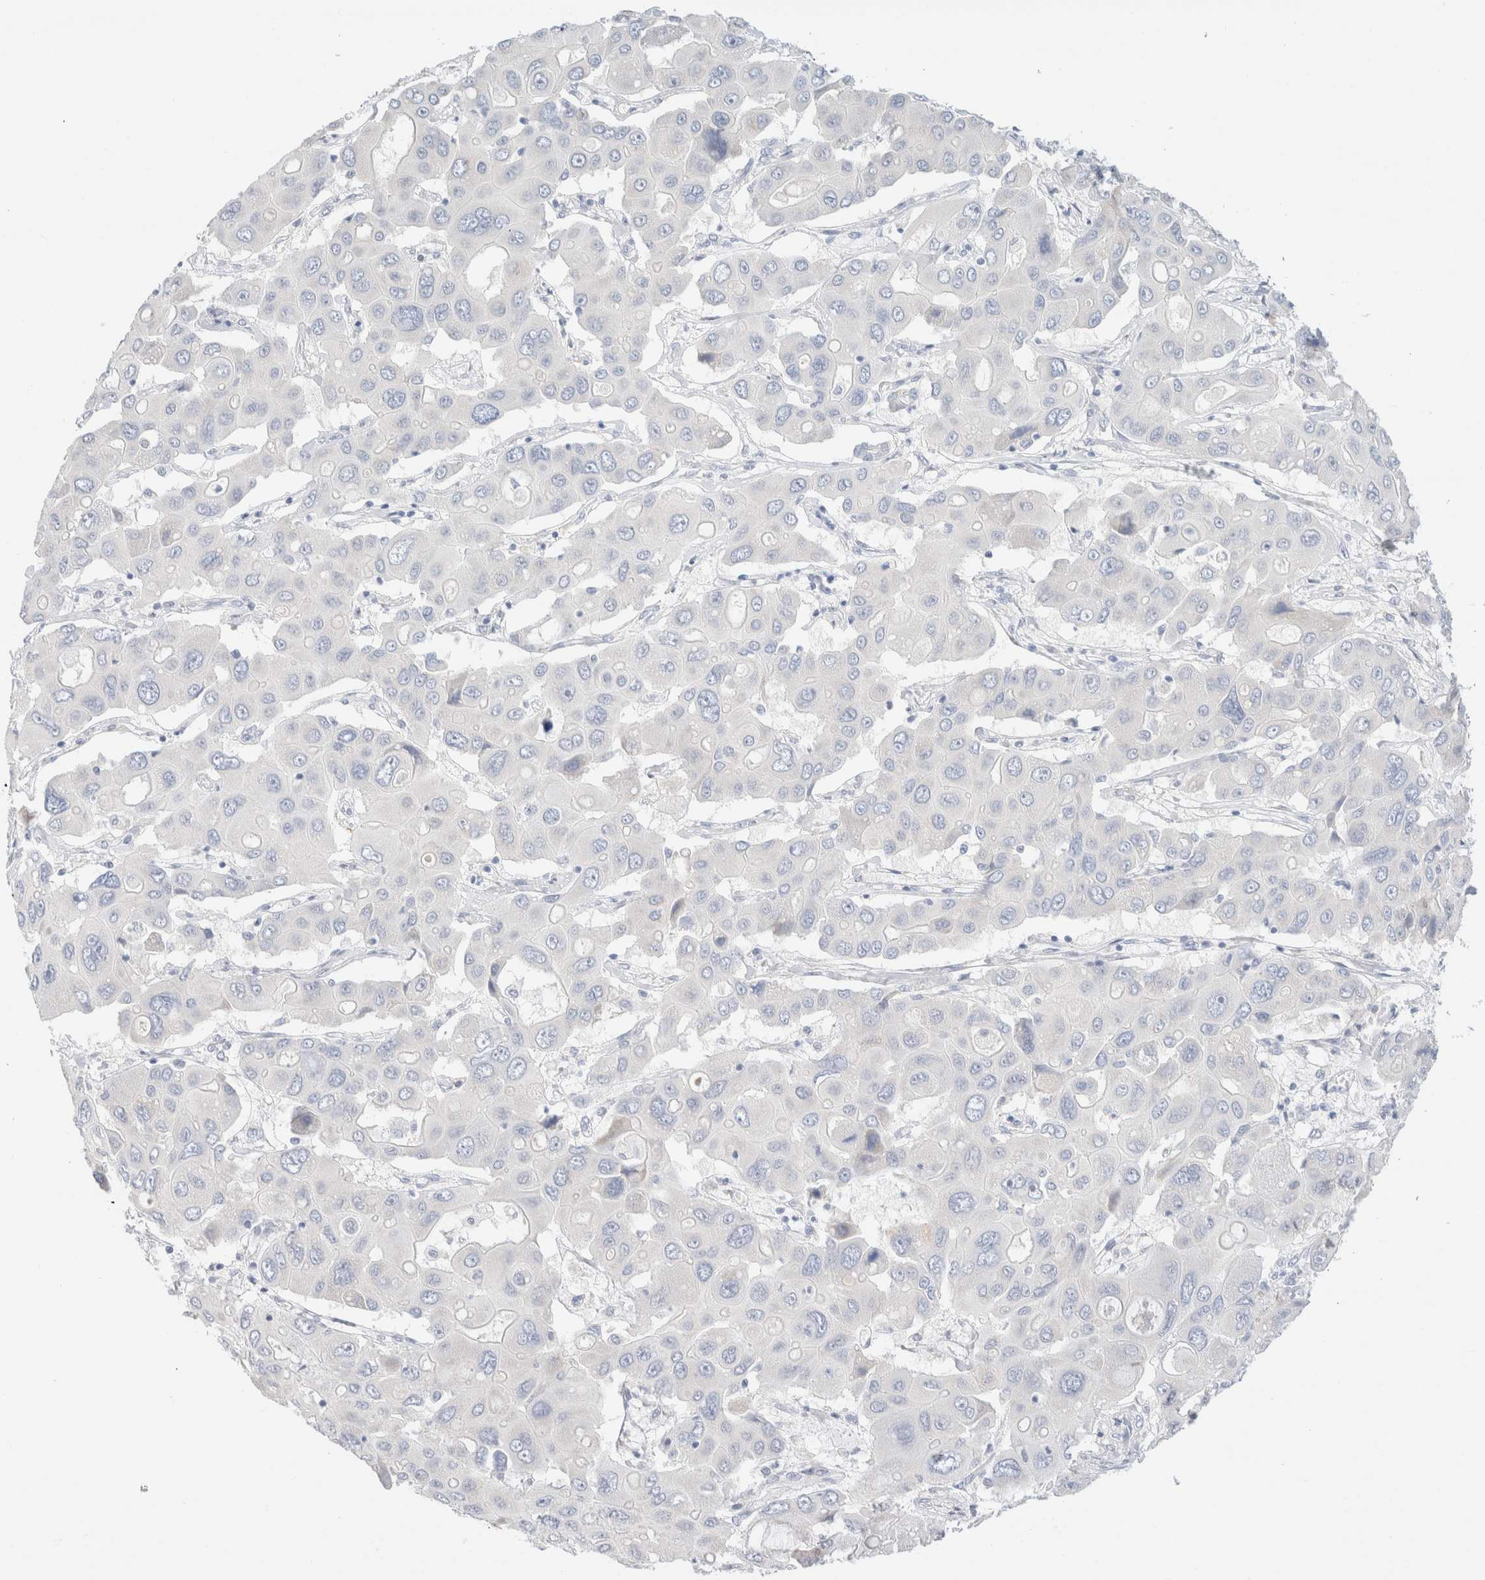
{"staining": {"intensity": "negative", "quantity": "none", "location": "none"}, "tissue": "liver cancer", "cell_type": "Tumor cells", "image_type": "cancer", "snomed": [{"axis": "morphology", "description": "Cholangiocarcinoma"}, {"axis": "topography", "description": "Liver"}], "caption": "IHC histopathology image of neoplastic tissue: human liver cancer (cholangiocarcinoma) stained with DAB (3,3'-diaminobenzidine) exhibits no significant protein expression in tumor cells. (IHC, brightfield microscopy, high magnification).", "gene": "GADD45G", "patient": {"sex": "male", "age": 67}}